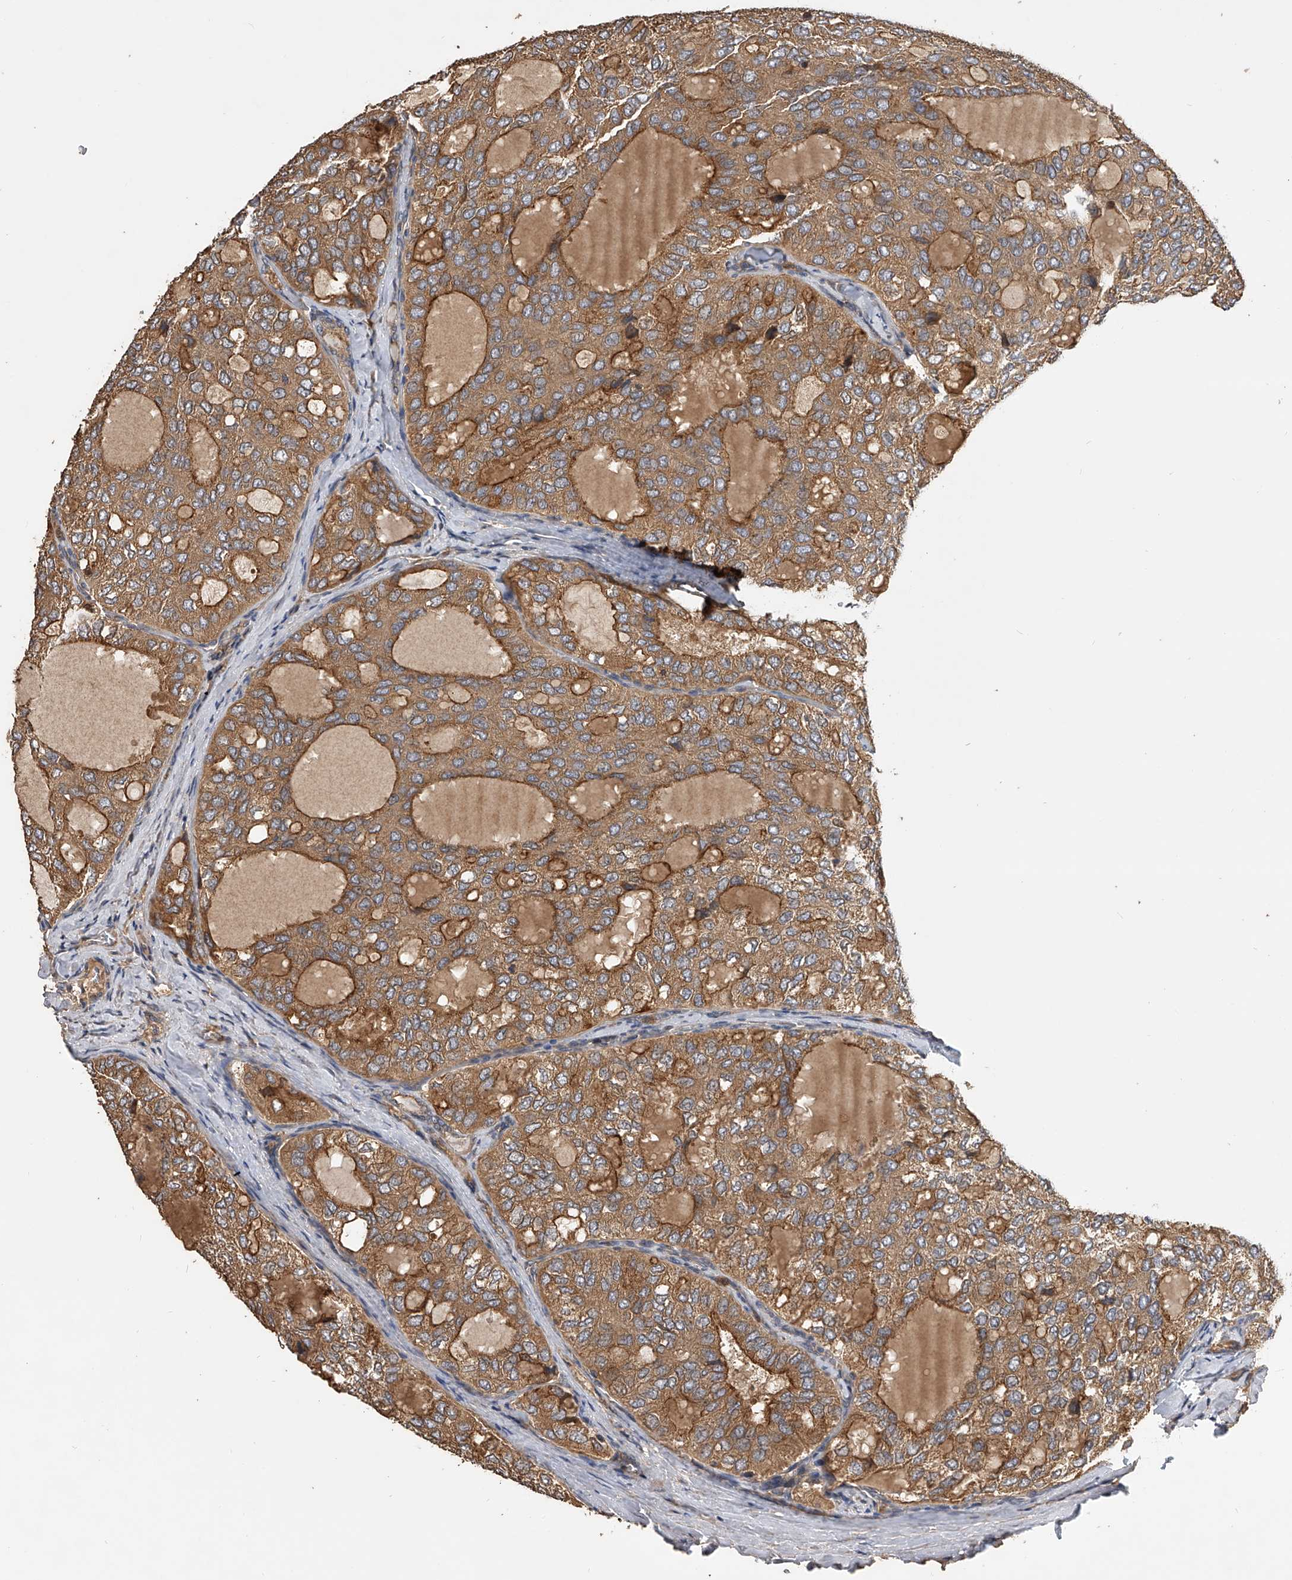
{"staining": {"intensity": "moderate", "quantity": ">75%", "location": "cytoplasmic/membranous"}, "tissue": "thyroid cancer", "cell_type": "Tumor cells", "image_type": "cancer", "snomed": [{"axis": "morphology", "description": "Follicular adenoma carcinoma, NOS"}, {"axis": "topography", "description": "Thyroid gland"}], "caption": "Follicular adenoma carcinoma (thyroid) stained with a brown dye displays moderate cytoplasmic/membranous positive positivity in approximately >75% of tumor cells.", "gene": "PTPRA", "patient": {"sex": "male", "age": 75}}